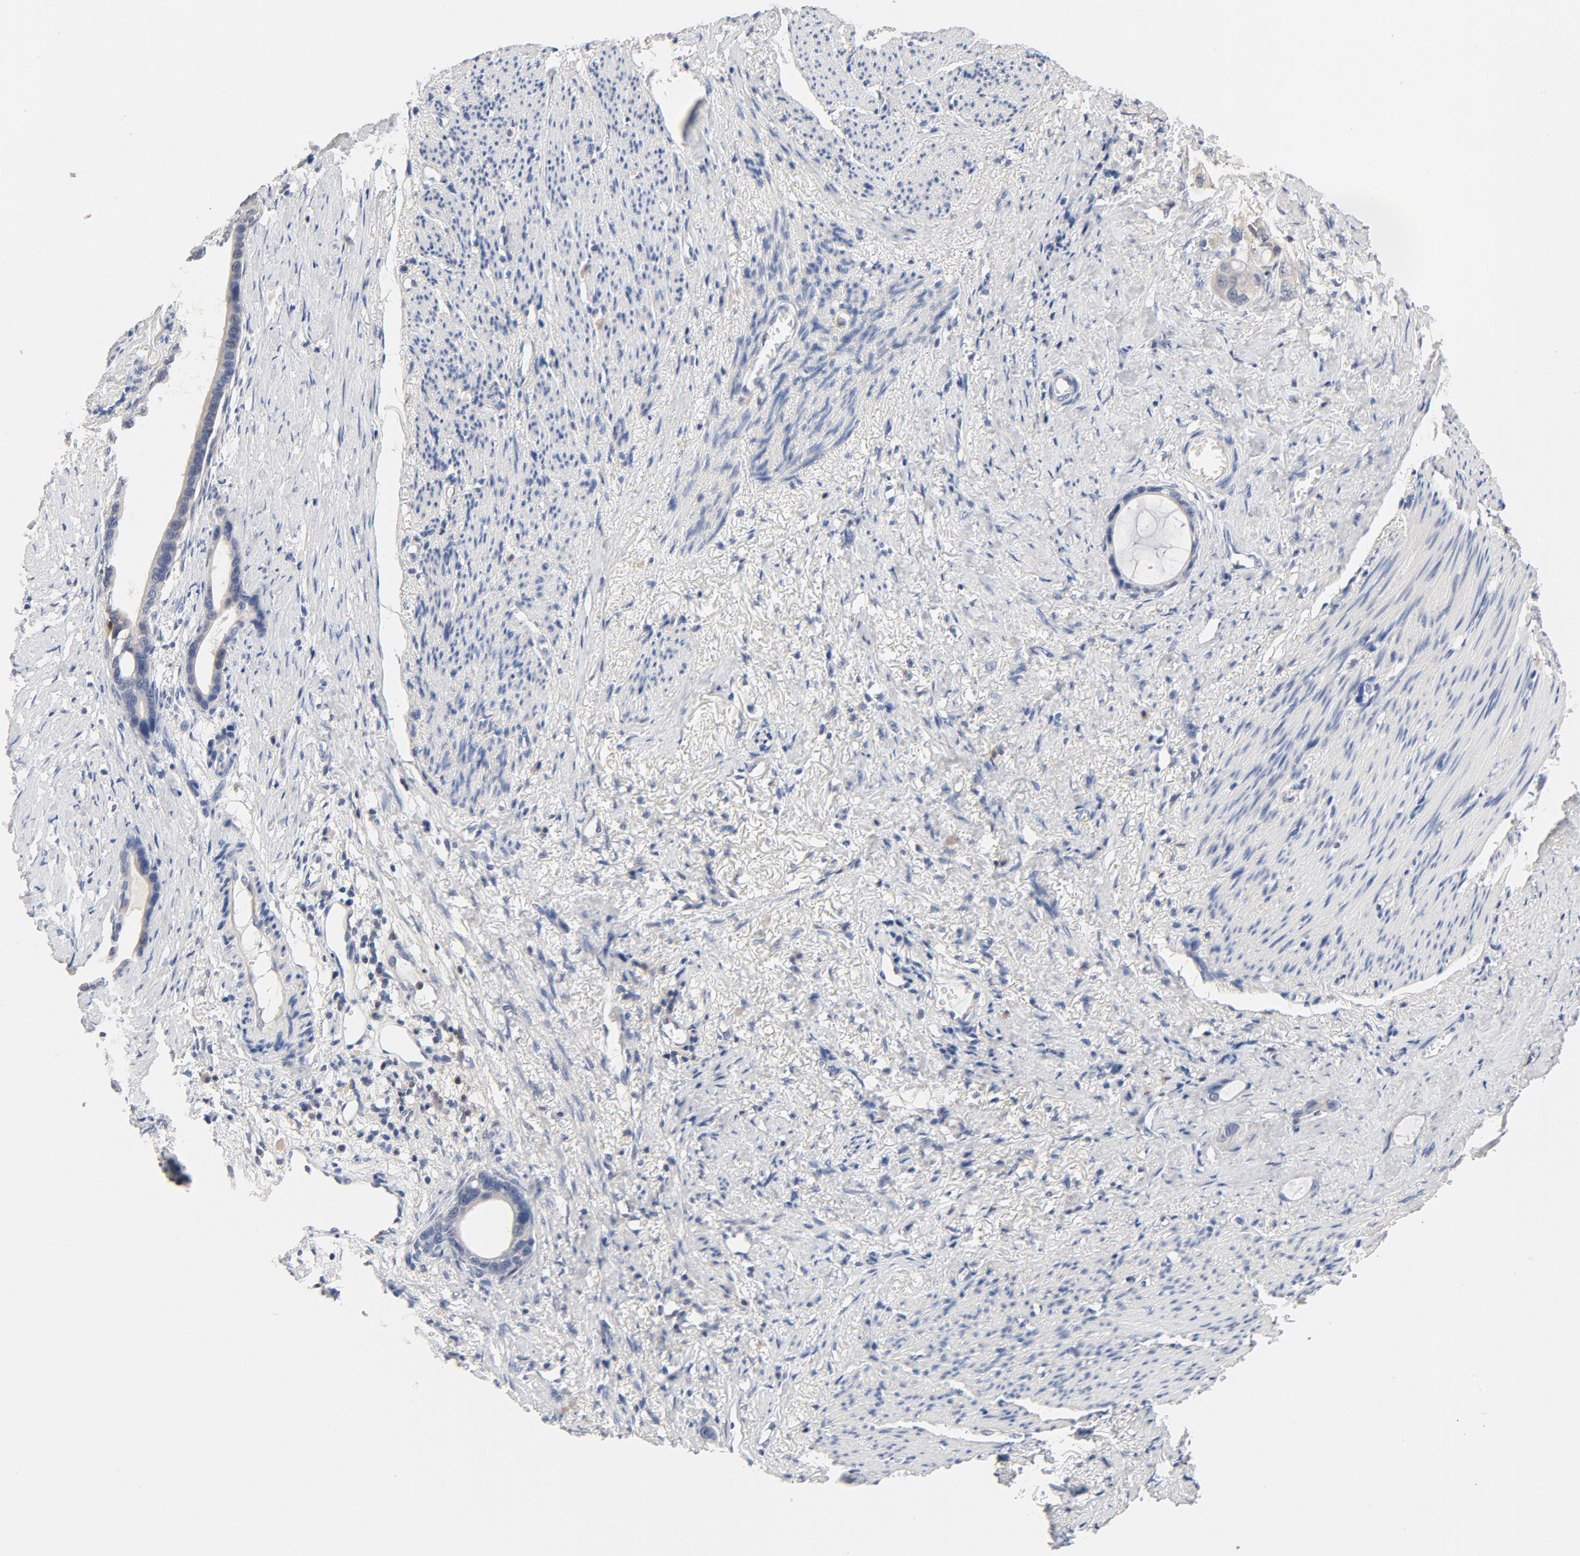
{"staining": {"intensity": "moderate", "quantity": "25%-75%", "location": "cytoplasmic/membranous"}, "tissue": "stomach cancer", "cell_type": "Tumor cells", "image_type": "cancer", "snomed": [{"axis": "morphology", "description": "Adenocarcinoma, NOS"}, {"axis": "topography", "description": "Stomach"}], "caption": "Immunohistochemical staining of human adenocarcinoma (stomach) reveals medium levels of moderate cytoplasmic/membranous protein staining in about 25%-75% of tumor cells.", "gene": "STAT1", "patient": {"sex": "female", "age": 75}}